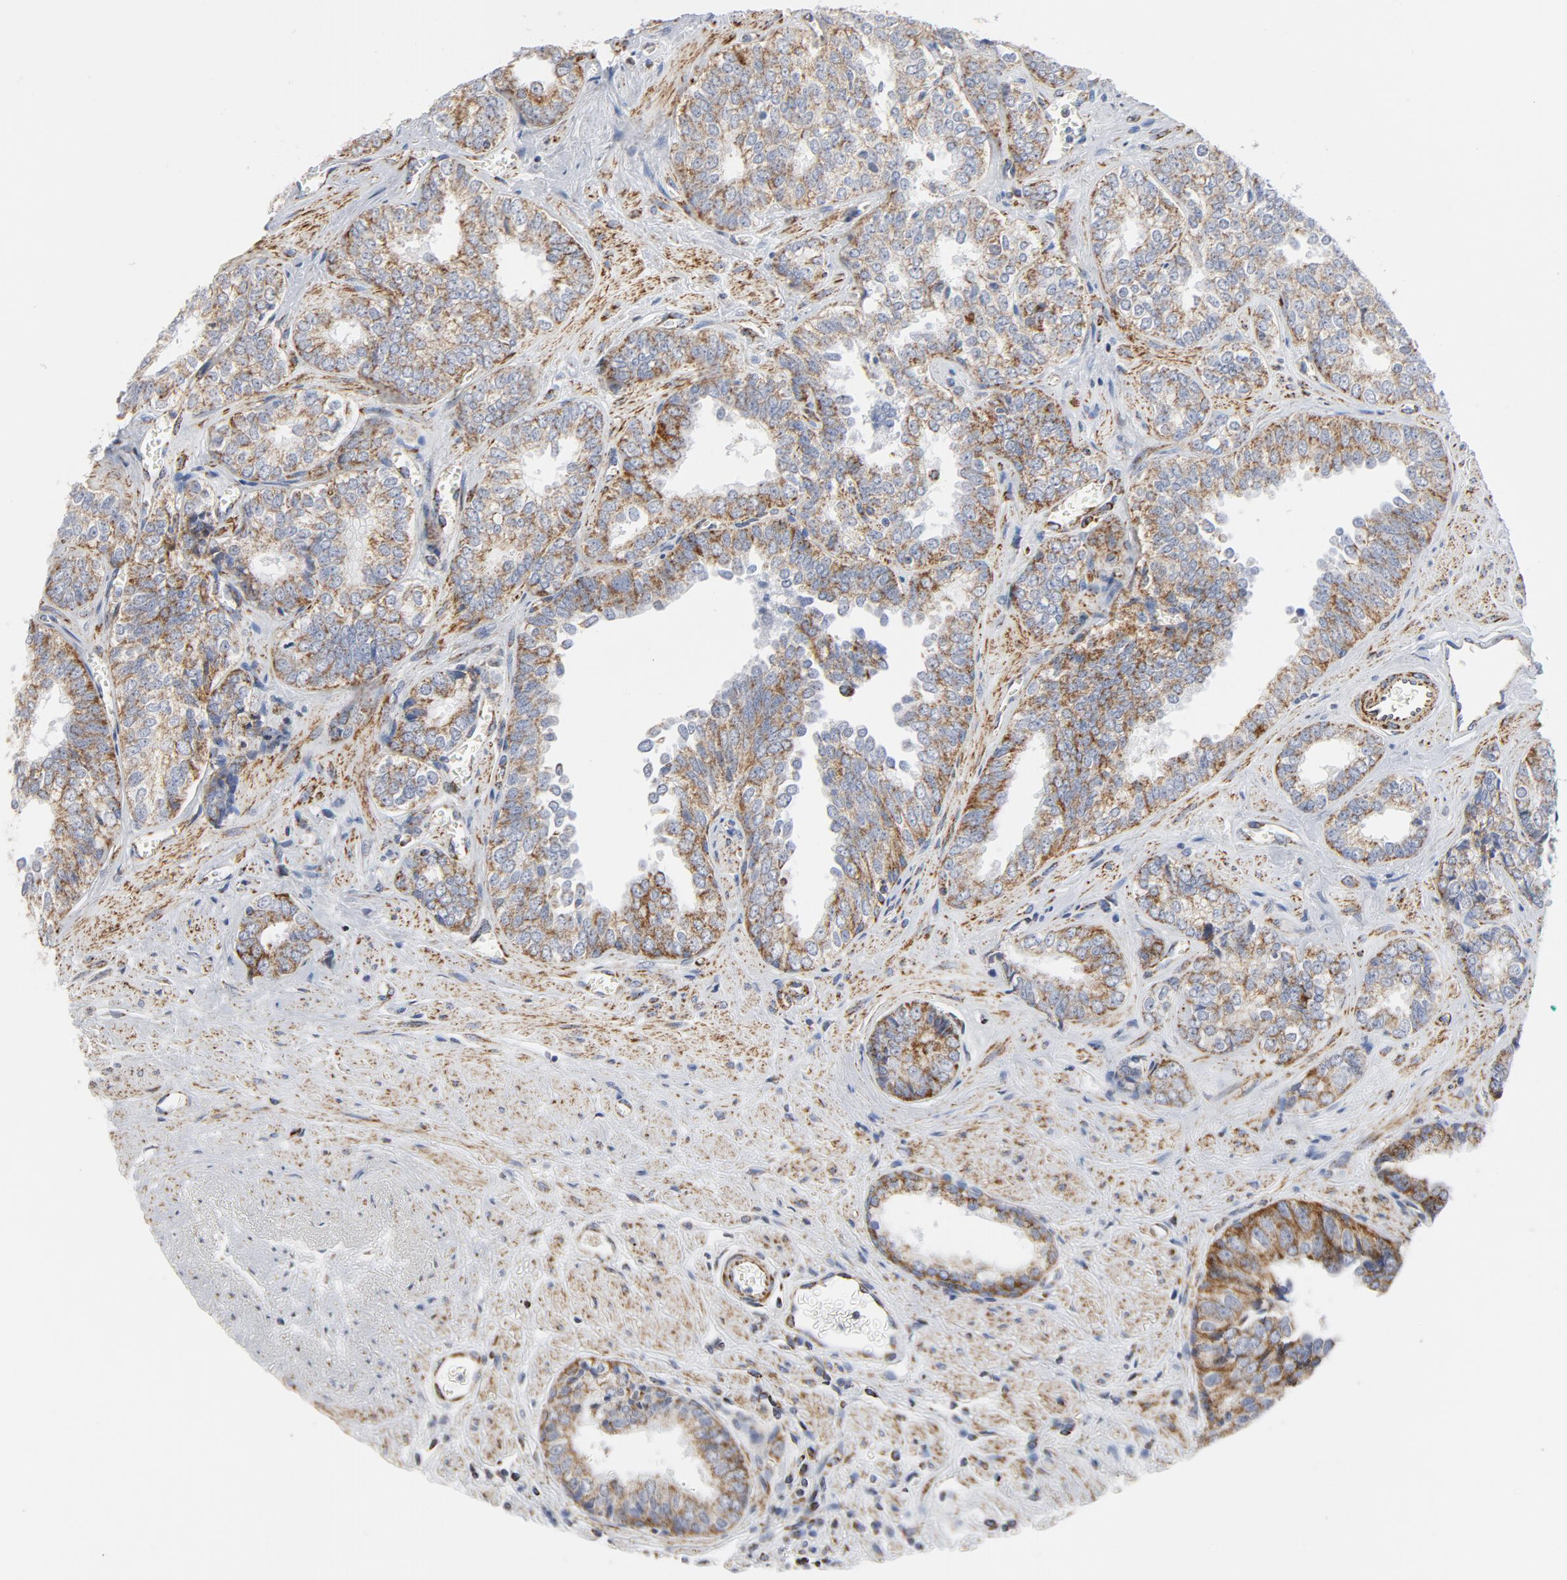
{"staining": {"intensity": "moderate", "quantity": ">75%", "location": "cytoplasmic/membranous"}, "tissue": "prostate cancer", "cell_type": "Tumor cells", "image_type": "cancer", "snomed": [{"axis": "morphology", "description": "Adenocarcinoma, High grade"}, {"axis": "topography", "description": "Prostate"}], "caption": "A brown stain labels moderate cytoplasmic/membranous staining of a protein in human prostate cancer tumor cells.", "gene": "CYCS", "patient": {"sex": "male", "age": 67}}